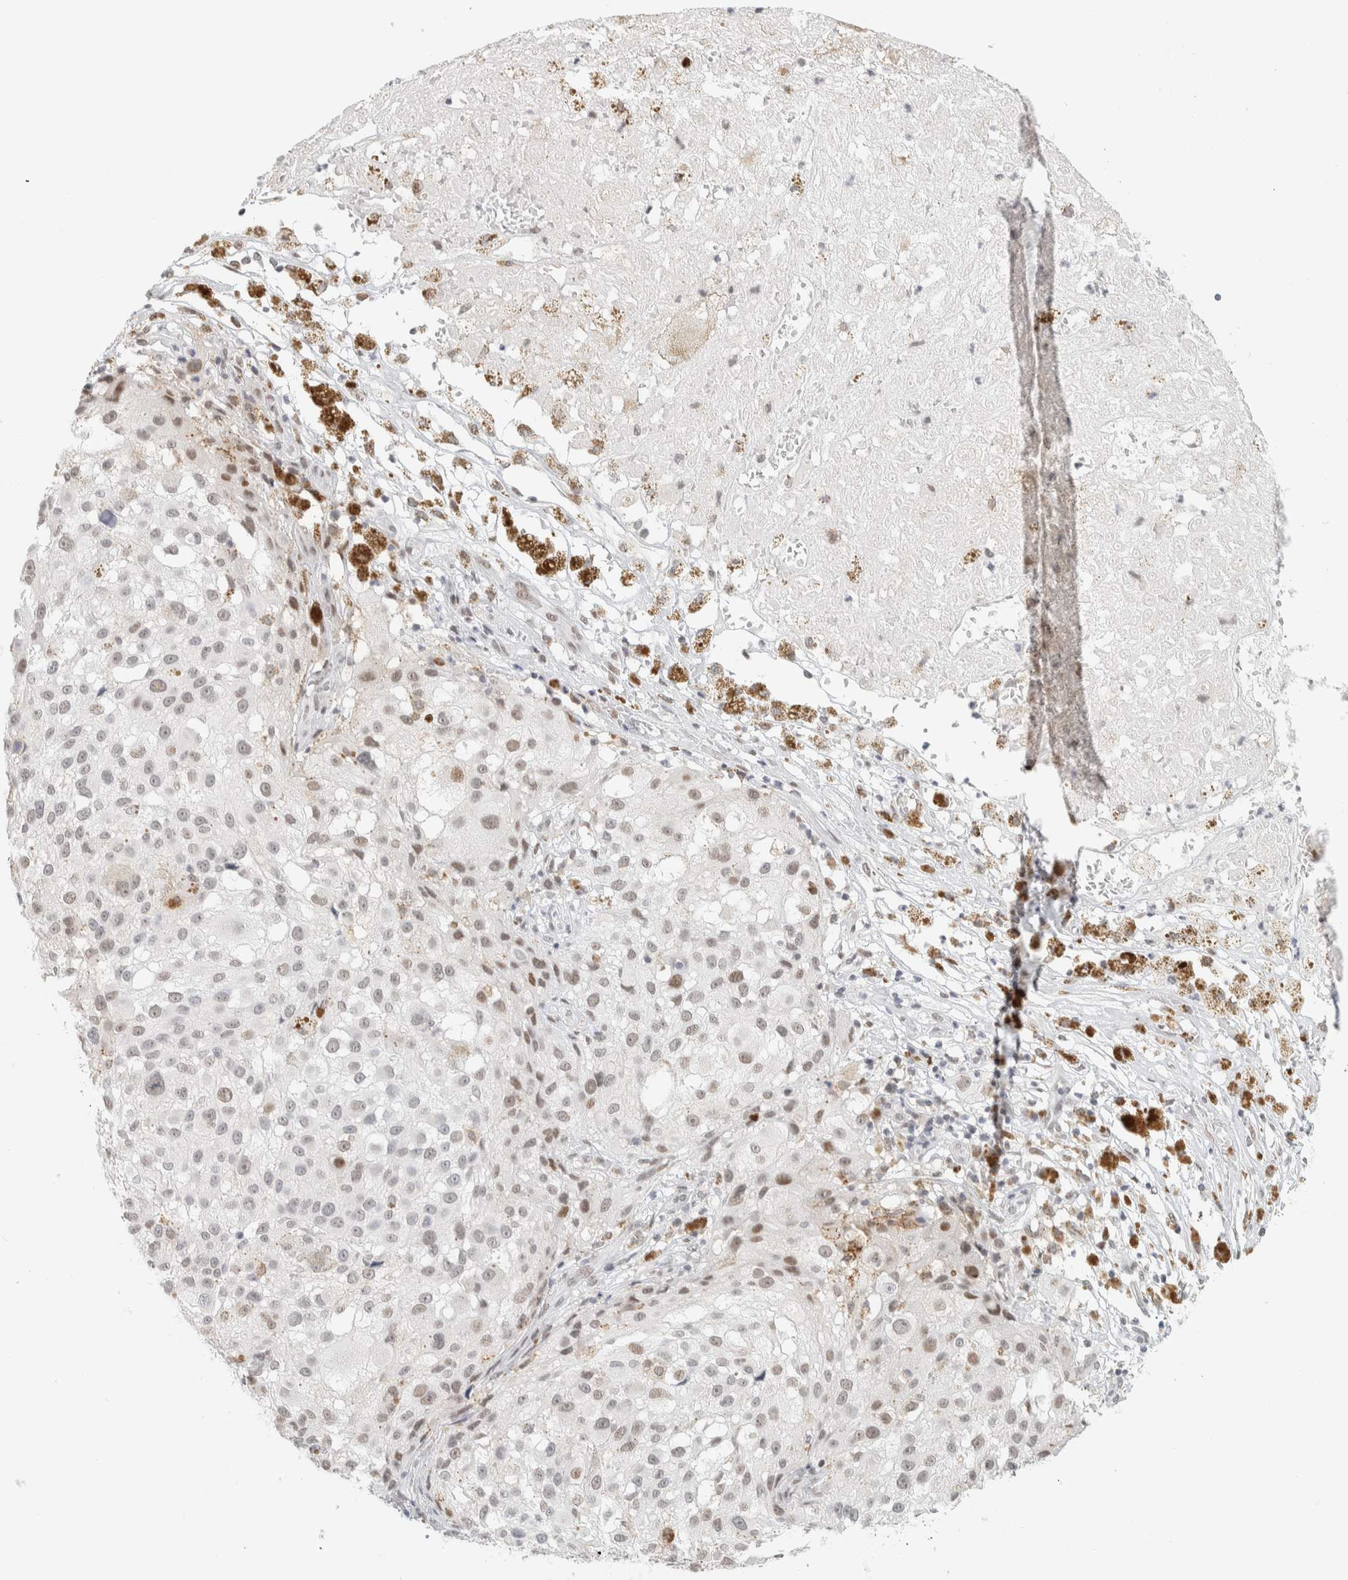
{"staining": {"intensity": "weak", "quantity": ">75%", "location": "nuclear"}, "tissue": "melanoma", "cell_type": "Tumor cells", "image_type": "cancer", "snomed": [{"axis": "morphology", "description": "Necrosis, NOS"}, {"axis": "morphology", "description": "Malignant melanoma, NOS"}, {"axis": "topography", "description": "Skin"}], "caption": "Melanoma tissue shows weak nuclear positivity in about >75% of tumor cells, visualized by immunohistochemistry.", "gene": "CDH17", "patient": {"sex": "female", "age": 87}}